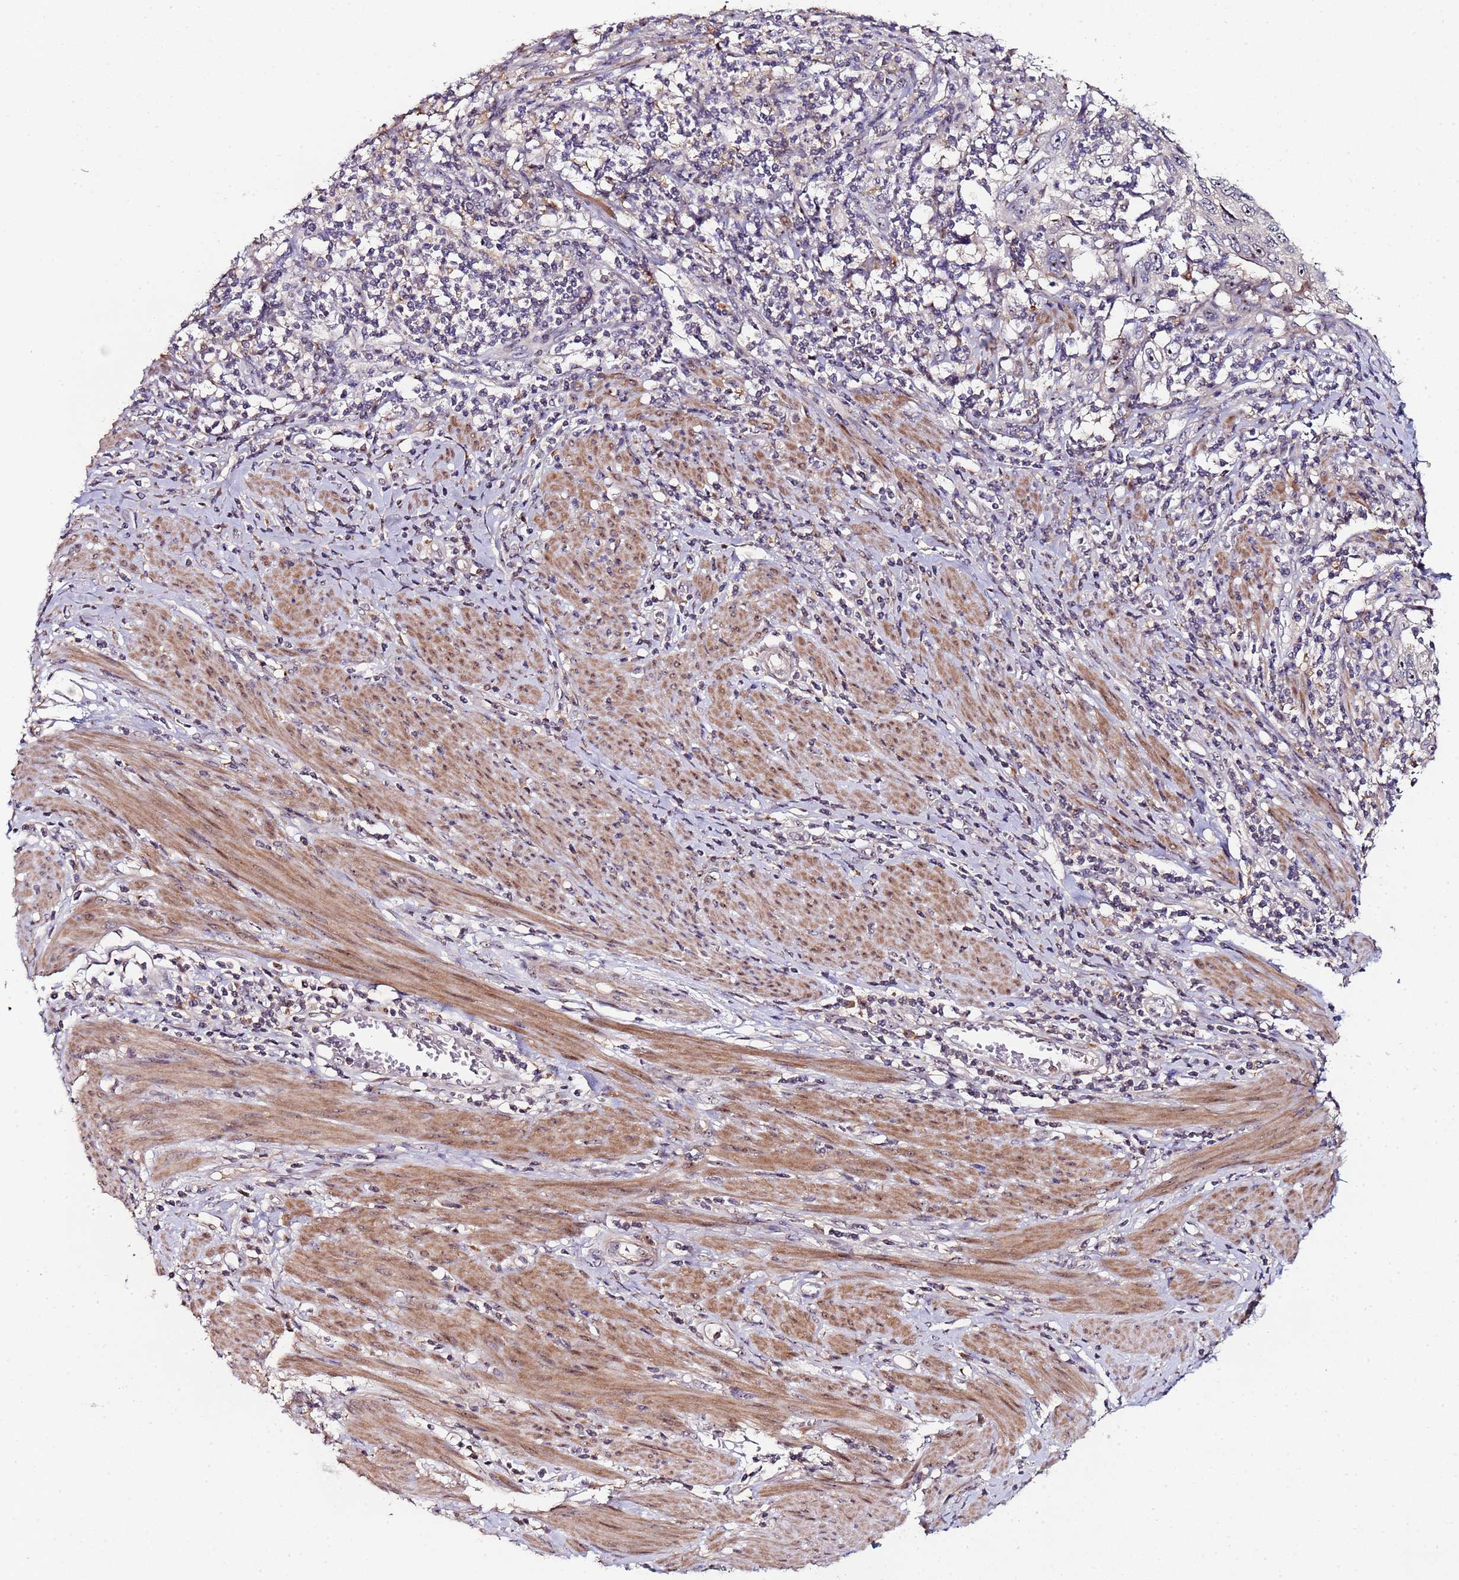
{"staining": {"intensity": "negative", "quantity": "none", "location": "none"}, "tissue": "cervical cancer", "cell_type": "Tumor cells", "image_type": "cancer", "snomed": [{"axis": "morphology", "description": "Squamous cell carcinoma, NOS"}, {"axis": "topography", "description": "Cervix"}], "caption": "Histopathology image shows no significant protein positivity in tumor cells of cervical cancer. The staining was performed using DAB (3,3'-diaminobenzidine) to visualize the protein expression in brown, while the nuclei were stained in blue with hematoxylin (Magnification: 20x).", "gene": "KRI1", "patient": {"sex": "female", "age": 70}}